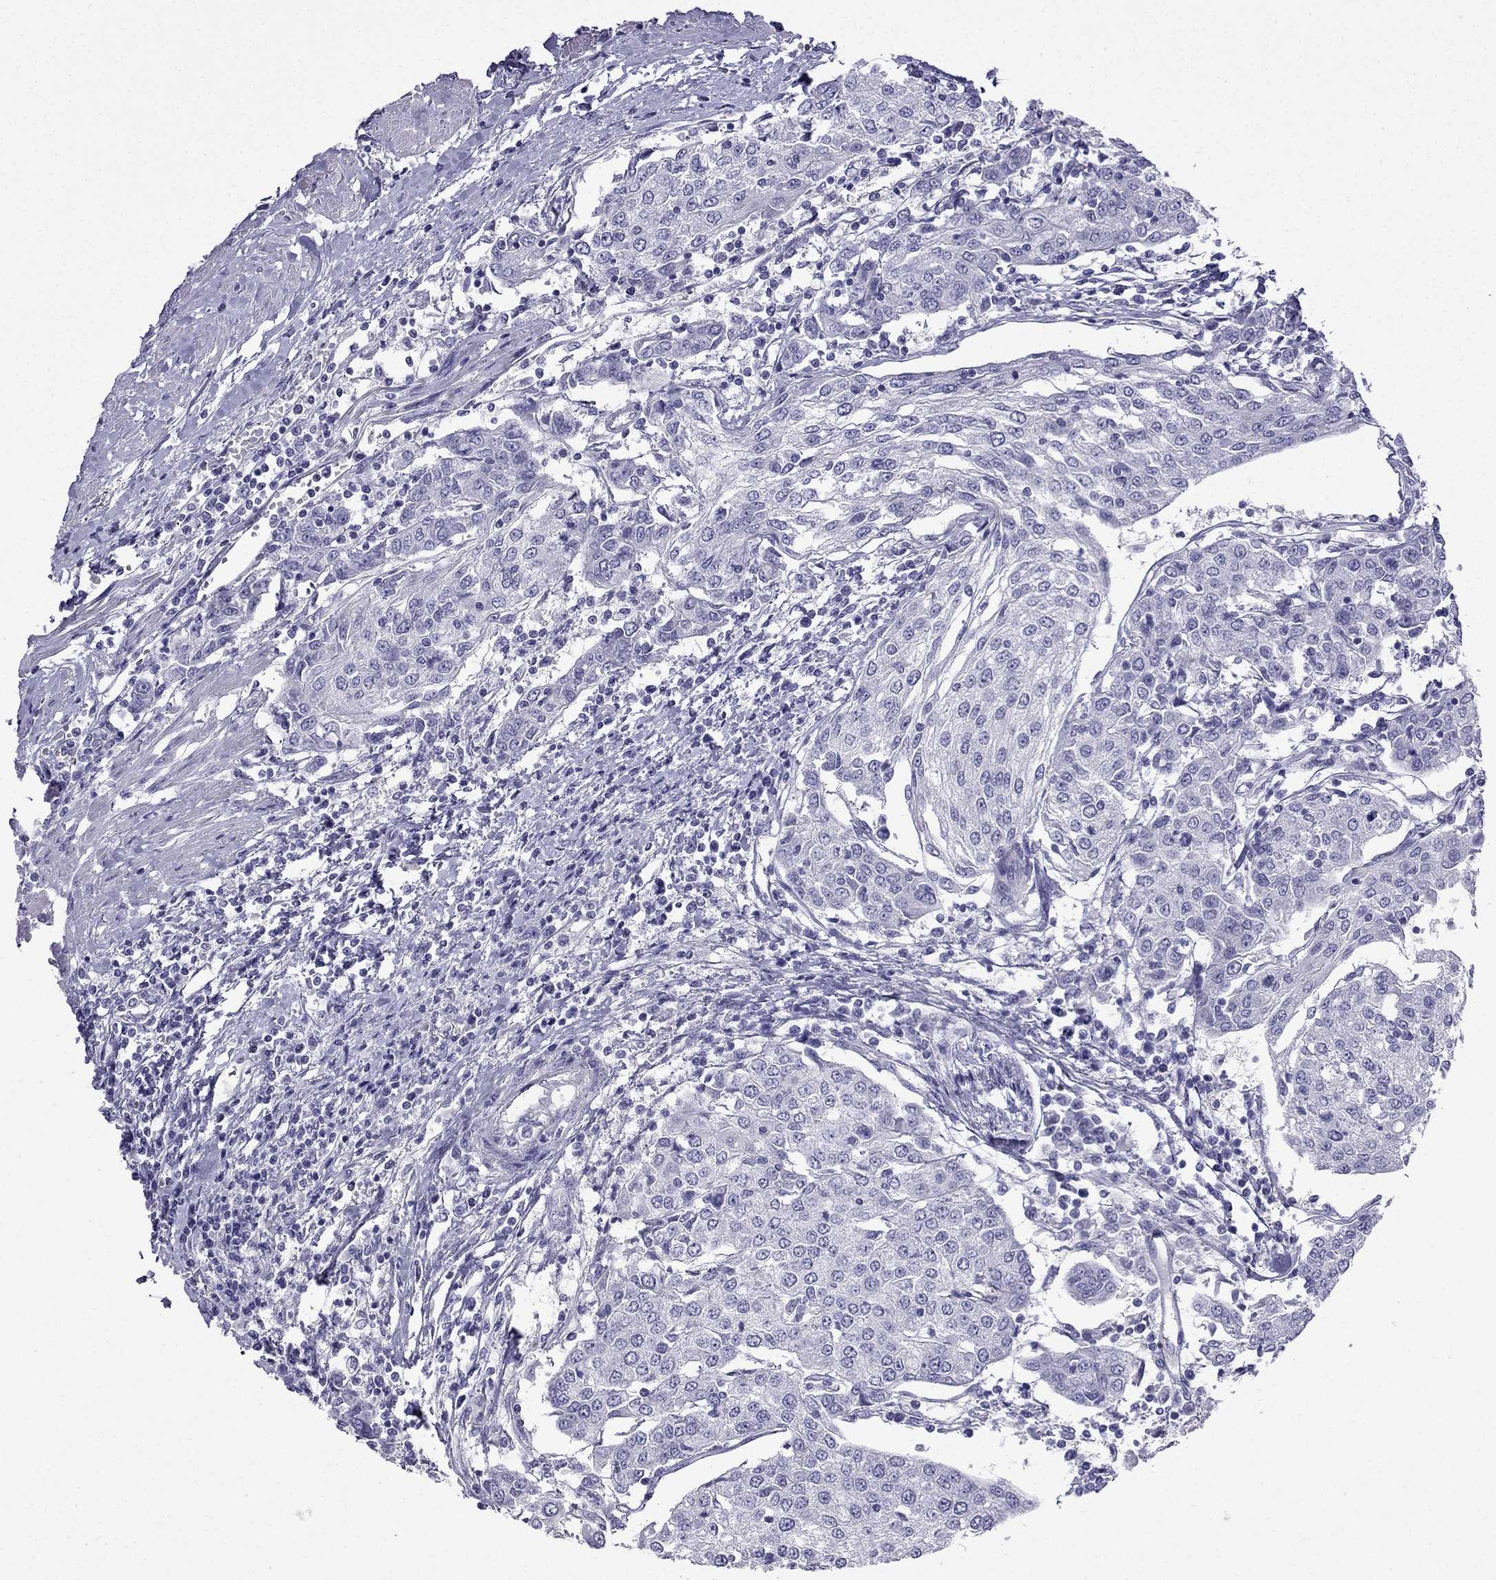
{"staining": {"intensity": "negative", "quantity": "none", "location": "none"}, "tissue": "urothelial cancer", "cell_type": "Tumor cells", "image_type": "cancer", "snomed": [{"axis": "morphology", "description": "Urothelial carcinoma, High grade"}, {"axis": "topography", "description": "Urinary bladder"}], "caption": "Tumor cells show no significant positivity in urothelial carcinoma (high-grade).", "gene": "GJA8", "patient": {"sex": "female", "age": 85}}